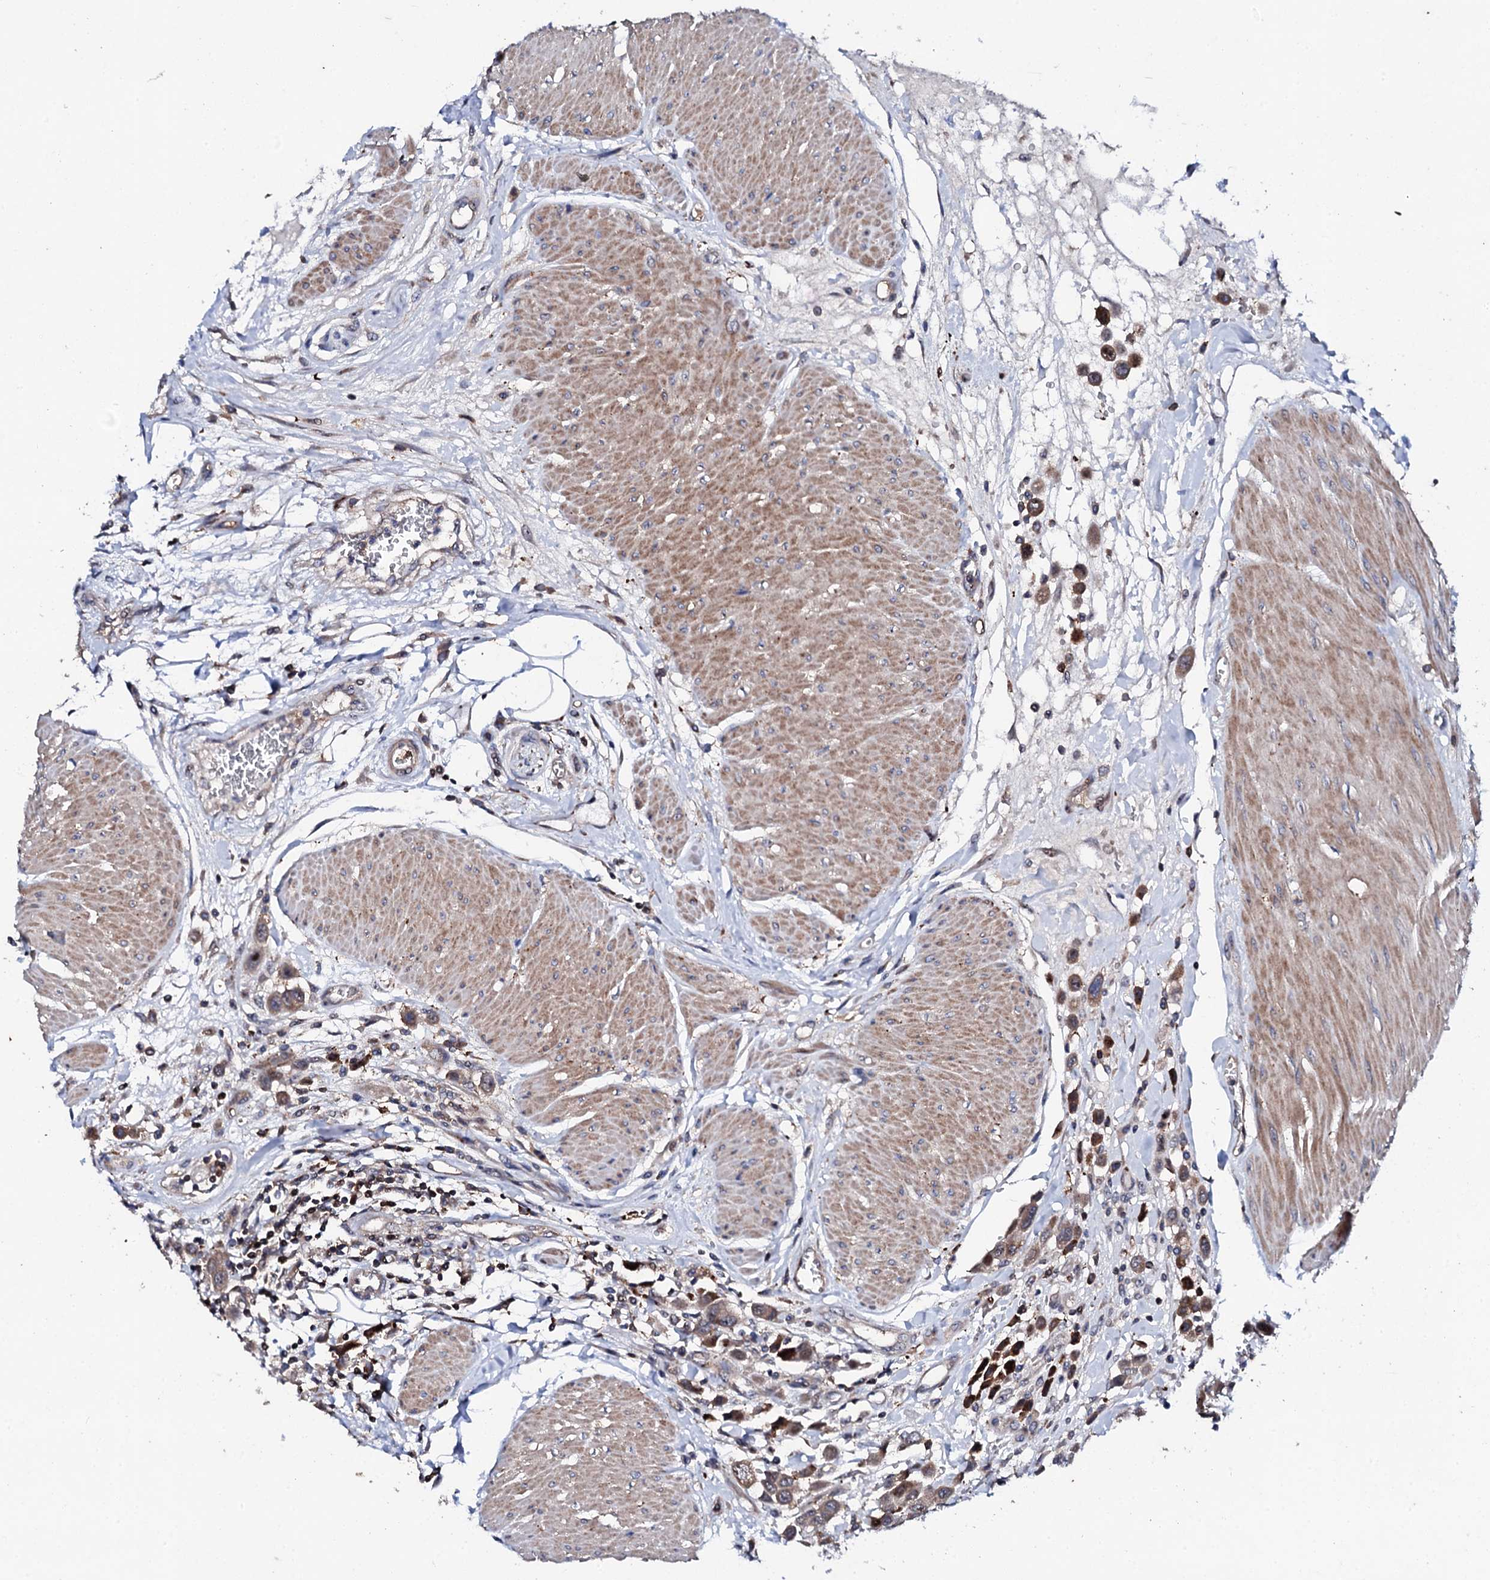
{"staining": {"intensity": "moderate", "quantity": ">75%", "location": "cytoplasmic/membranous"}, "tissue": "urothelial cancer", "cell_type": "Tumor cells", "image_type": "cancer", "snomed": [{"axis": "morphology", "description": "Urothelial carcinoma, High grade"}, {"axis": "topography", "description": "Urinary bladder"}], "caption": "An image of human high-grade urothelial carcinoma stained for a protein displays moderate cytoplasmic/membranous brown staining in tumor cells.", "gene": "GTPBP4", "patient": {"sex": "male", "age": 50}}